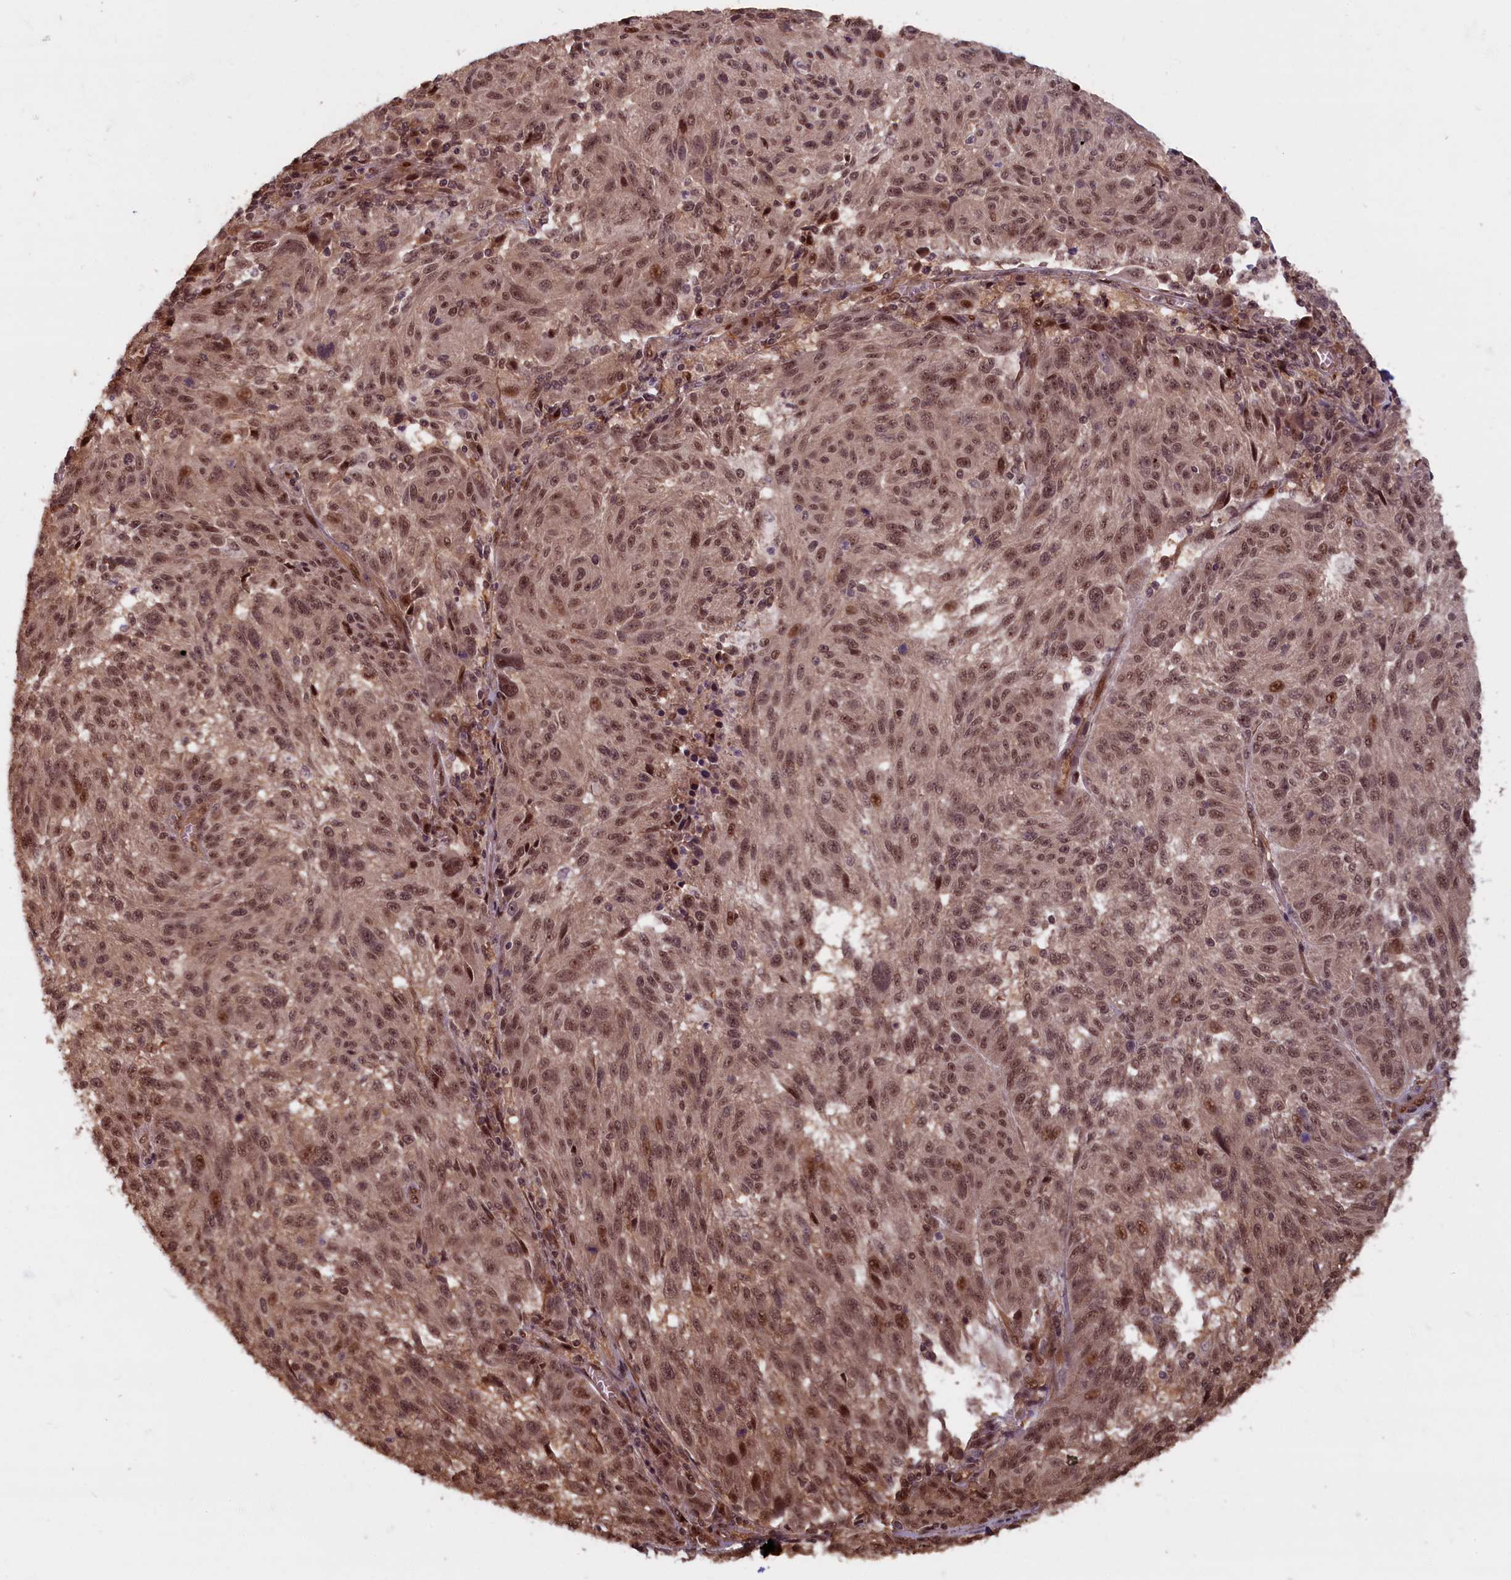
{"staining": {"intensity": "moderate", "quantity": ">75%", "location": "cytoplasmic/membranous,nuclear"}, "tissue": "melanoma", "cell_type": "Tumor cells", "image_type": "cancer", "snomed": [{"axis": "morphology", "description": "Malignant melanoma, NOS"}, {"axis": "topography", "description": "Skin"}], "caption": "Immunohistochemical staining of human malignant melanoma demonstrates medium levels of moderate cytoplasmic/membranous and nuclear staining in approximately >75% of tumor cells.", "gene": "HIF3A", "patient": {"sex": "male", "age": 53}}